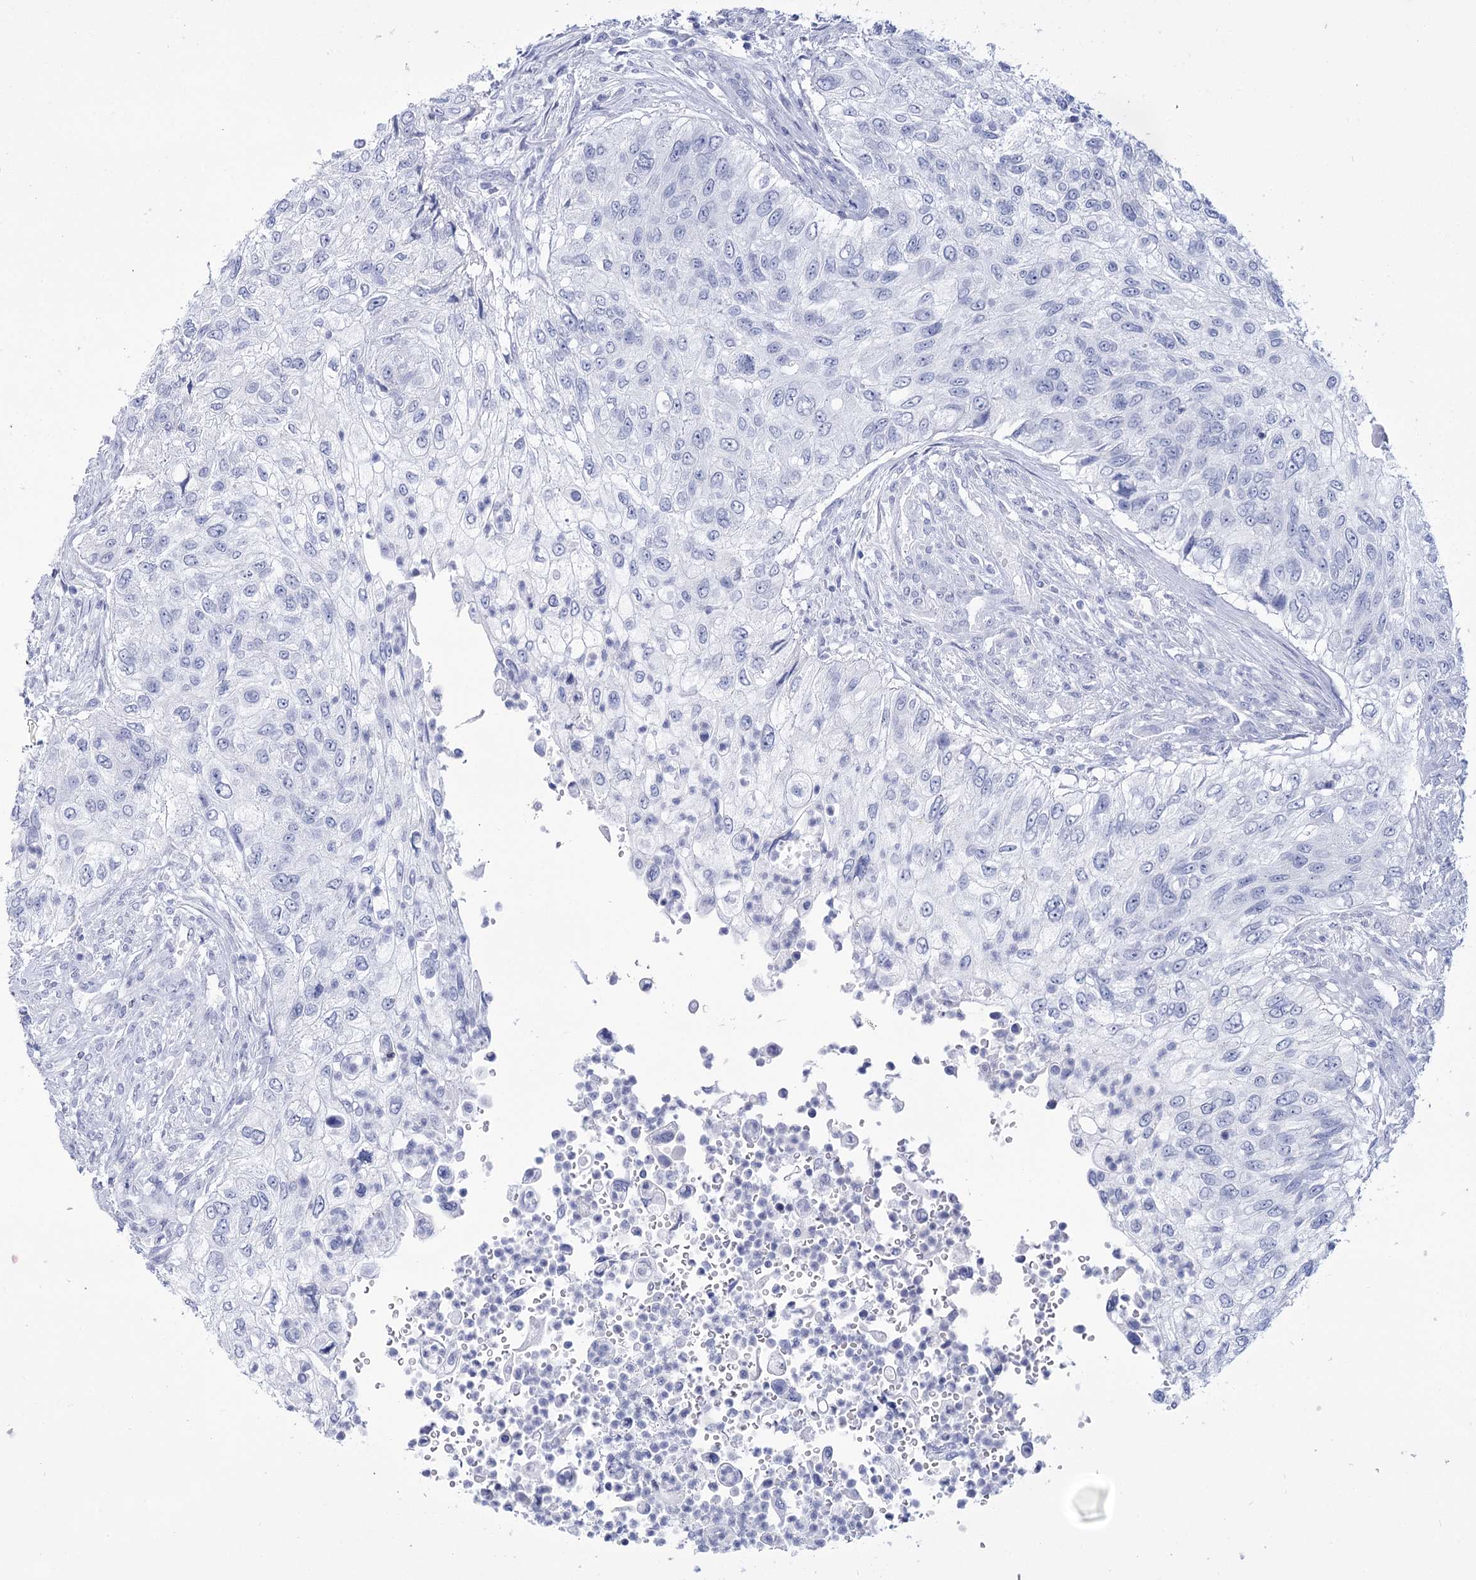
{"staining": {"intensity": "negative", "quantity": "none", "location": "none"}, "tissue": "urothelial cancer", "cell_type": "Tumor cells", "image_type": "cancer", "snomed": [{"axis": "morphology", "description": "Urothelial carcinoma, High grade"}, {"axis": "topography", "description": "Urinary bladder"}], "caption": "A high-resolution micrograph shows IHC staining of urothelial cancer, which shows no significant staining in tumor cells.", "gene": "RNF186", "patient": {"sex": "female", "age": 60}}